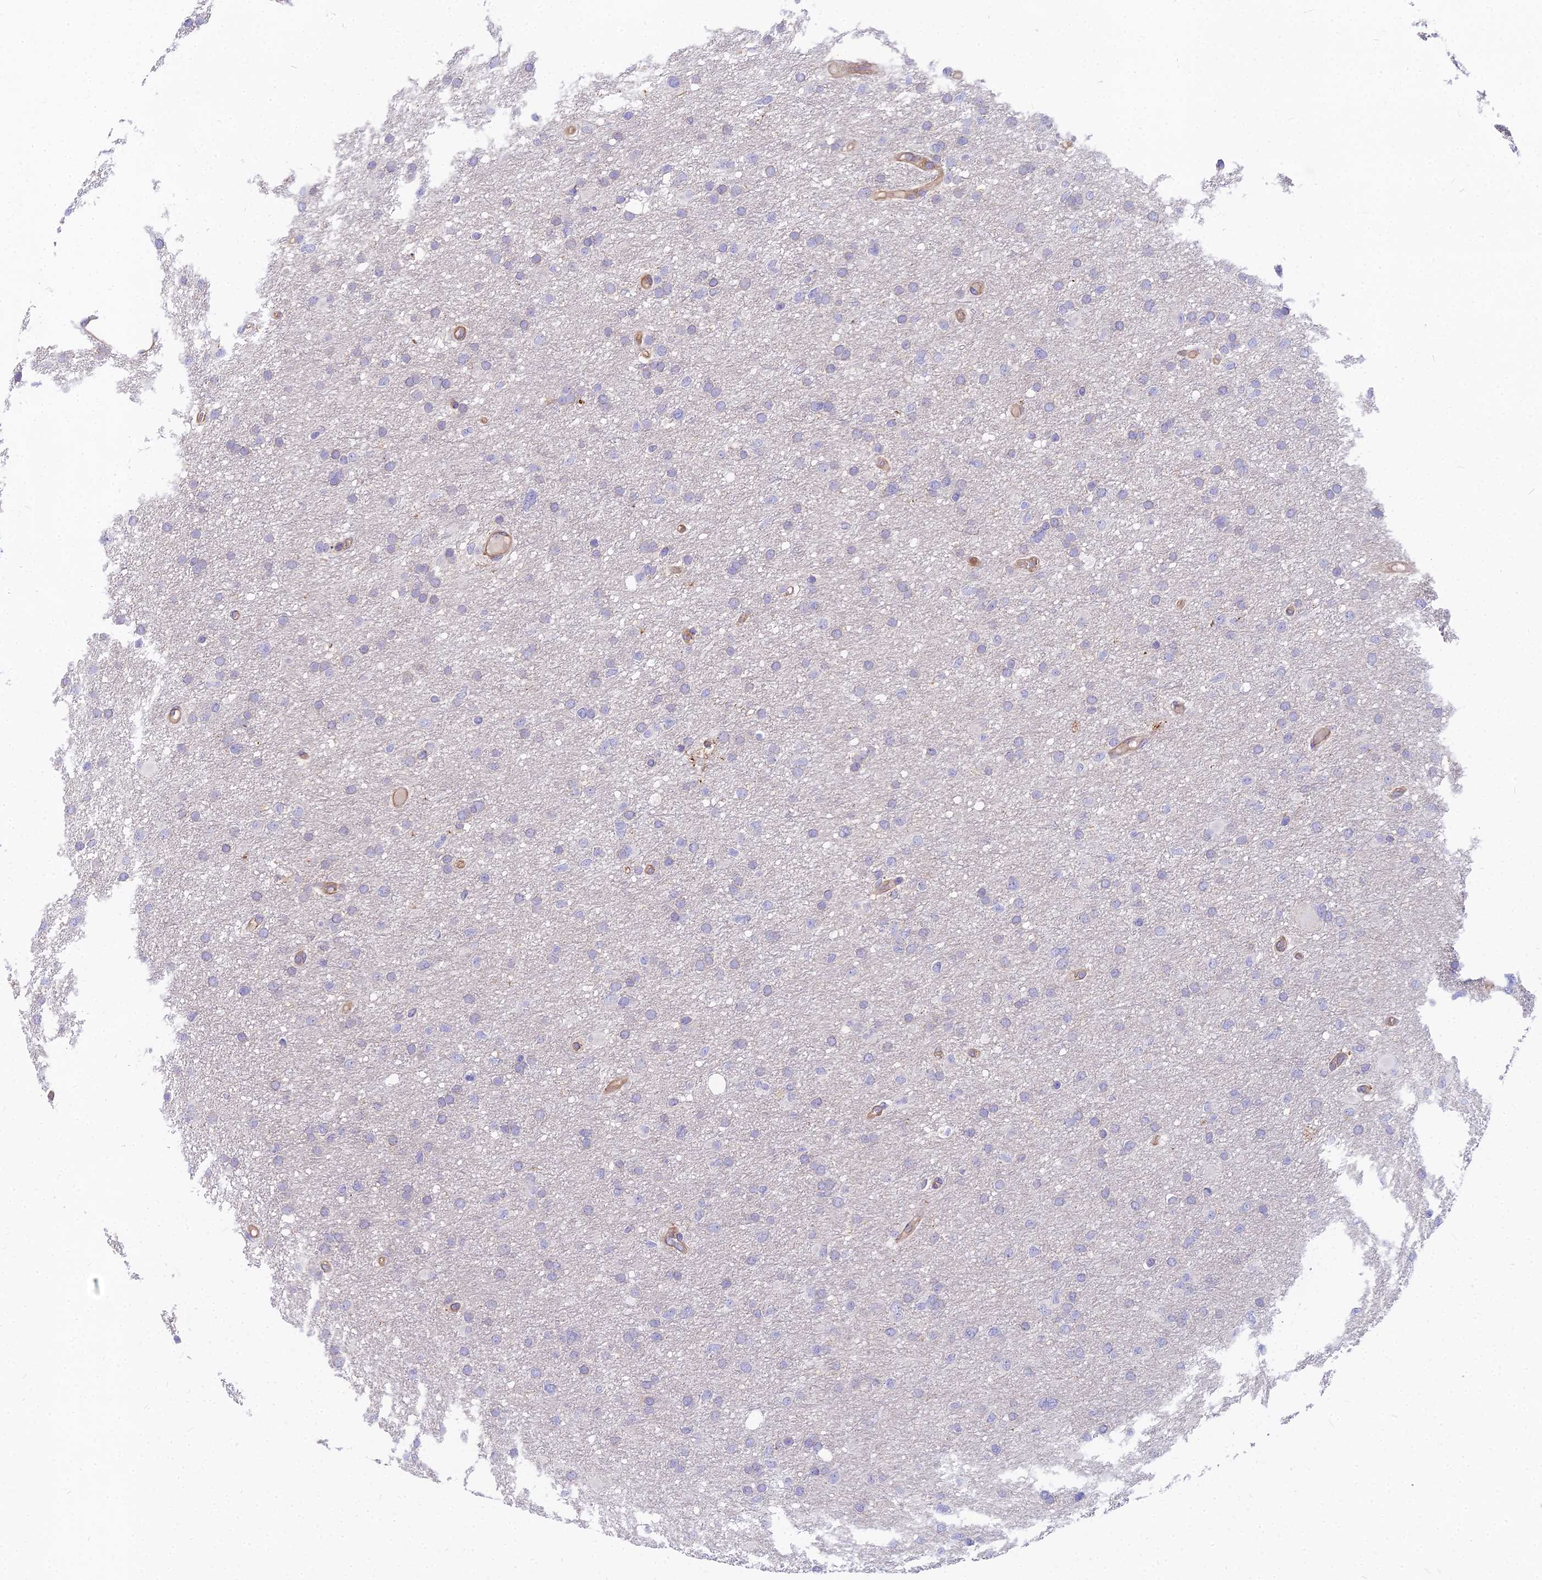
{"staining": {"intensity": "negative", "quantity": "none", "location": "none"}, "tissue": "glioma", "cell_type": "Tumor cells", "image_type": "cancer", "snomed": [{"axis": "morphology", "description": "Glioma, malignant, High grade"}, {"axis": "topography", "description": "Cerebral cortex"}], "caption": "This is a photomicrograph of IHC staining of malignant high-grade glioma, which shows no staining in tumor cells.", "gene": "HLA-DOA", "patient": {"sex": "female", "age": 36}}